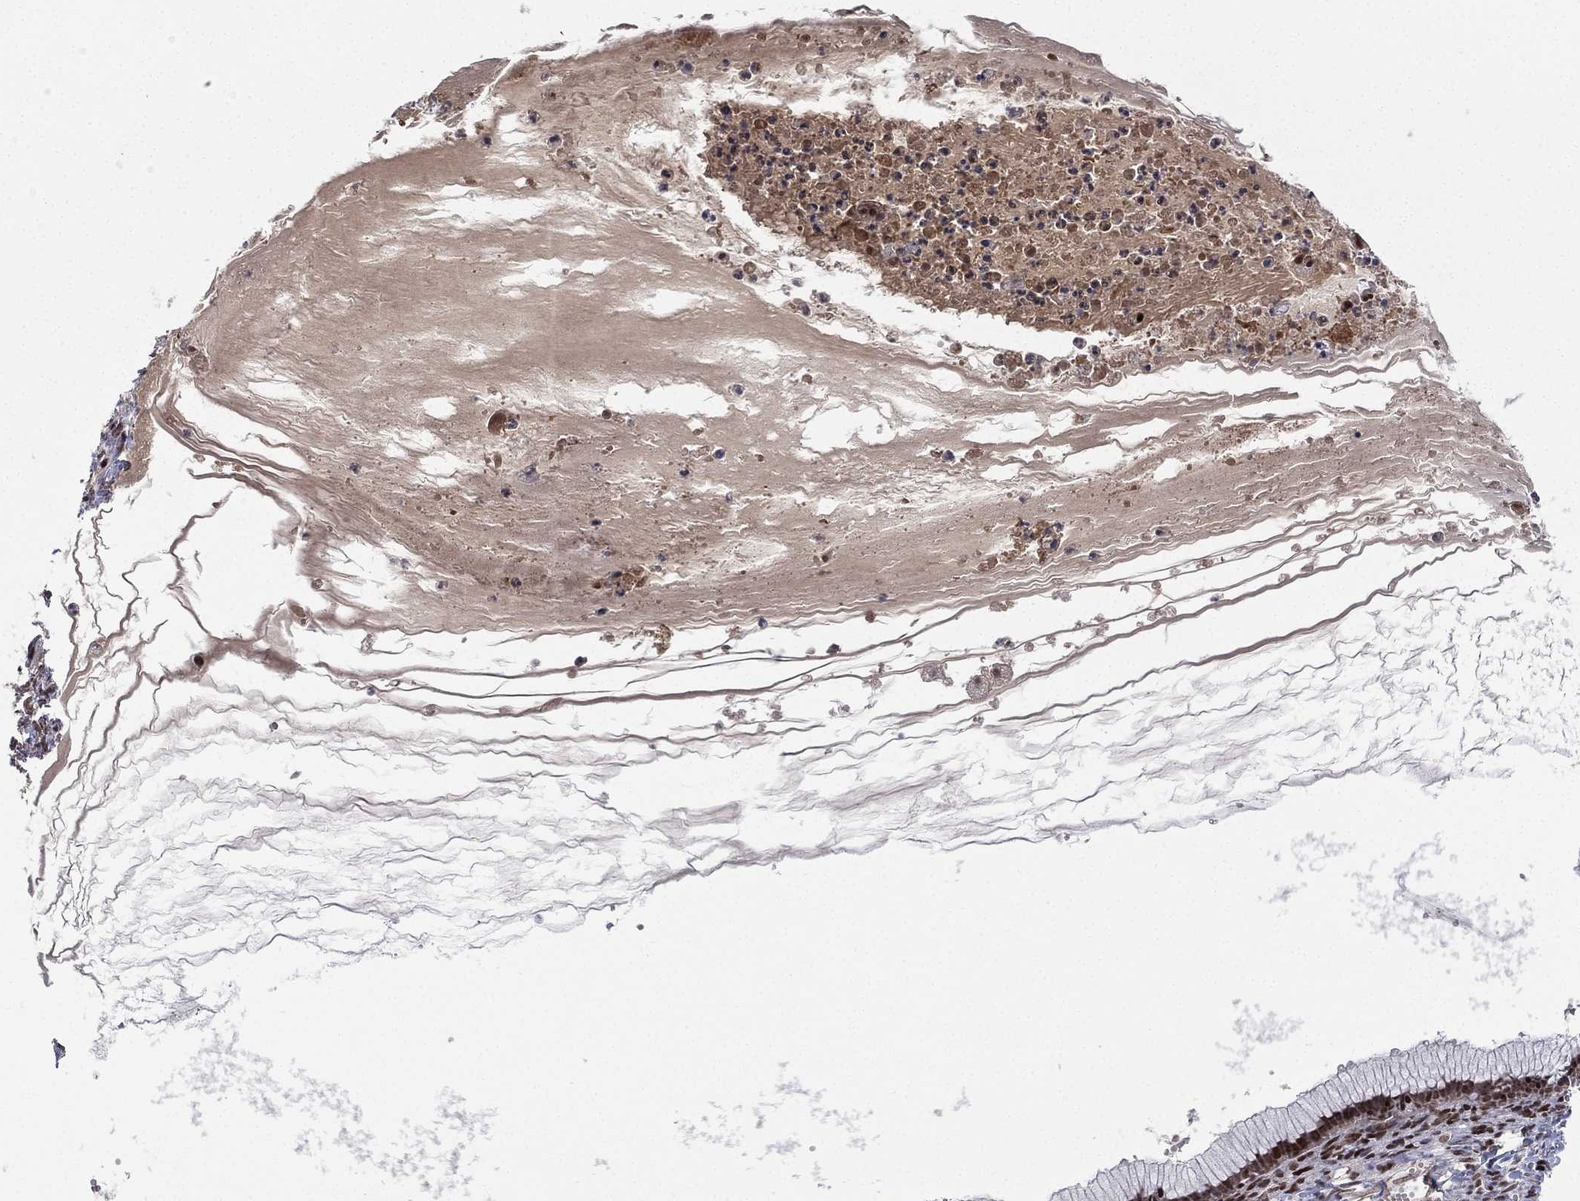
{"staining": {"intensity": "moderate", "quantity": "25%-75%", "location": "nuclear"}, "tissue": "ovarian cancer", "cell_type": "Tumor cells", "image_type": "cancer", "snomed": [{"axis": "morphology", "description": "Cystadenocarcinoma, mucinous, NOS"}, {"axis": "topography", "description": "Ovary"}], "caption": "Human ovarian mucinous cystadenocarcinoma stained with a protein marker shows moderate staining in tumor cells.", "gene": "RTF1", "patient": {"sex": "female", "age": 41}}